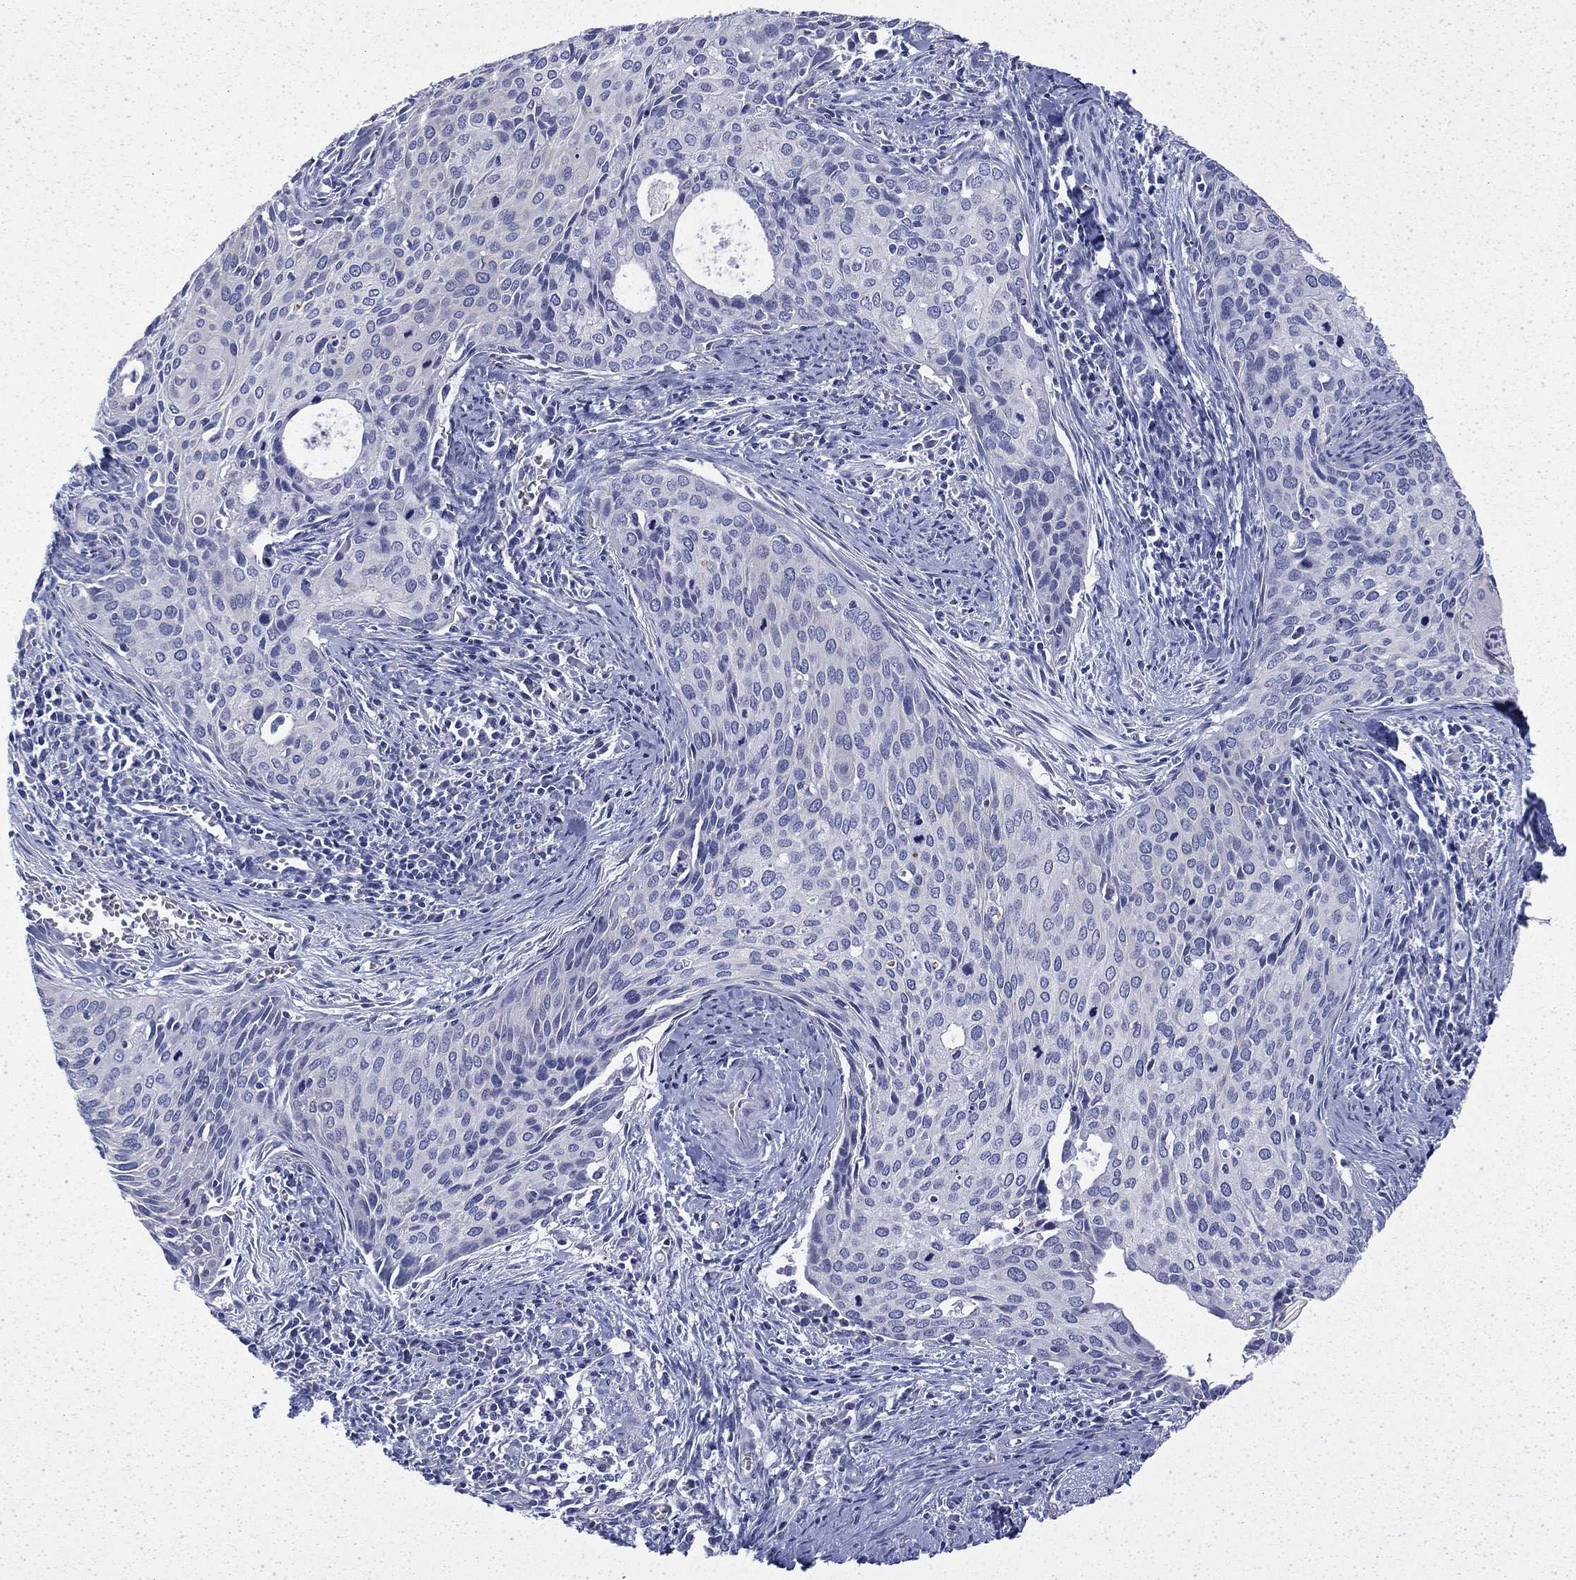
{"staining": {"intensity": "negative", "quantity": "none", "location": "none"}, "tissue": "cervical cancer", "cell_type": "Tumor cells", "image_type": "cancer", "snomed": [{"axis": "morphology", "description": "Squamous cell carcinoma, NOS"}, {"axis": "topography", "description": "Cervix"}], "caption": "Immunohistochemical staining of human cervical cancer (squamous cell carcinoma) reveals no significant expression in tumor cells.", "gene": "ENPP6", "patient": {"sex": "female", "age": 29}}